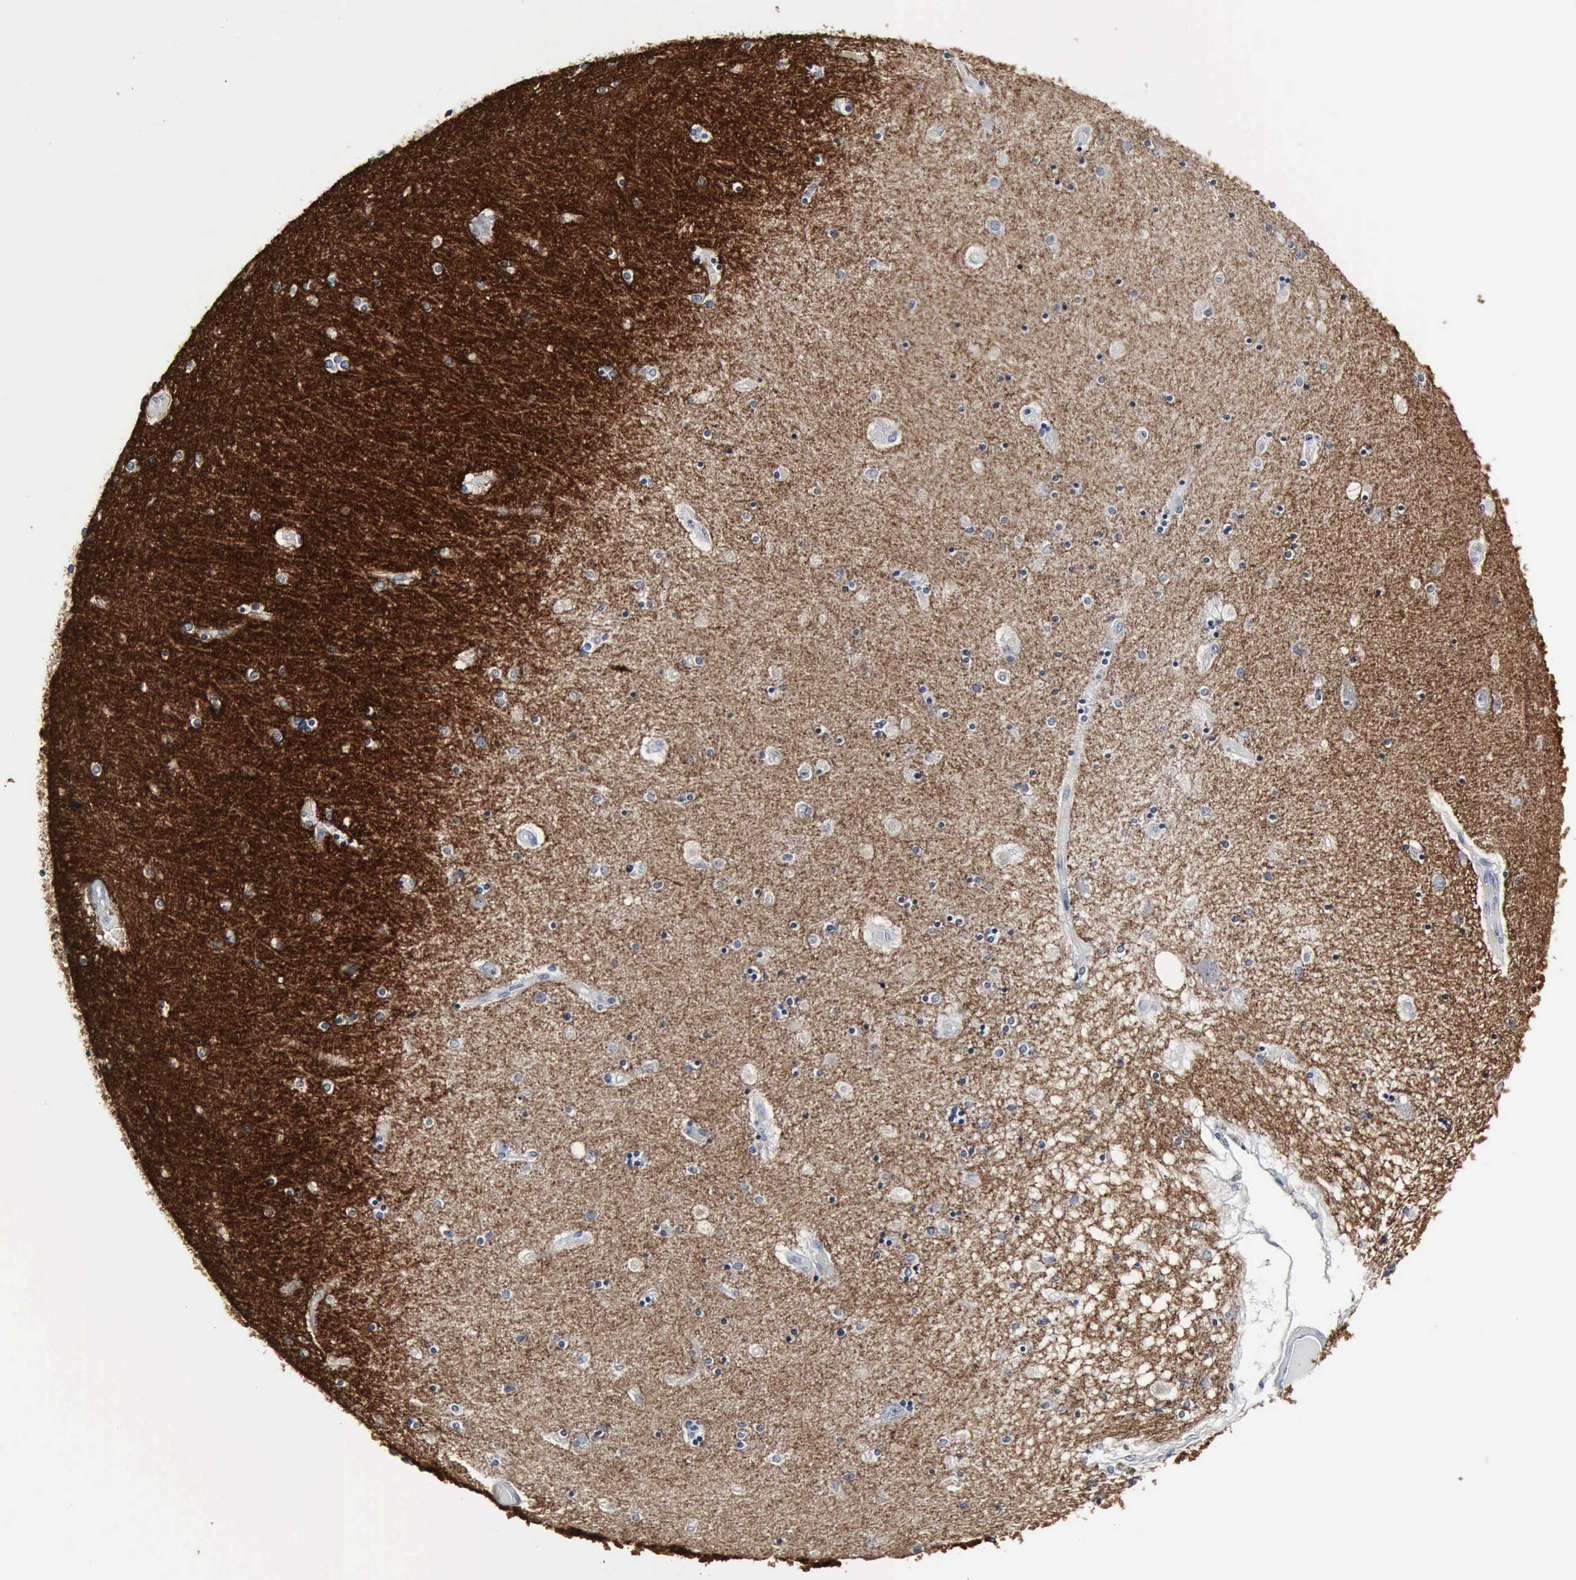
{"staining": {"intensity": "negative", "quantity": "none", "location": "none"}, "tissue": "hippocampus", "cell_type": "Glial cells", "image_type": "normal", "snomed": [{"axis": "morphology", "description": "Normal tissue, NOS"}, {"axis": "topography", "description": "Hippocampus"}], "caption": "Immunohistochemistry histopathology image of normal hippocampus stained for a protein (brown), which displays no staining in glial cells.", "gene": "SNAP25", "patient": {"sex": "female", "age": 54}}